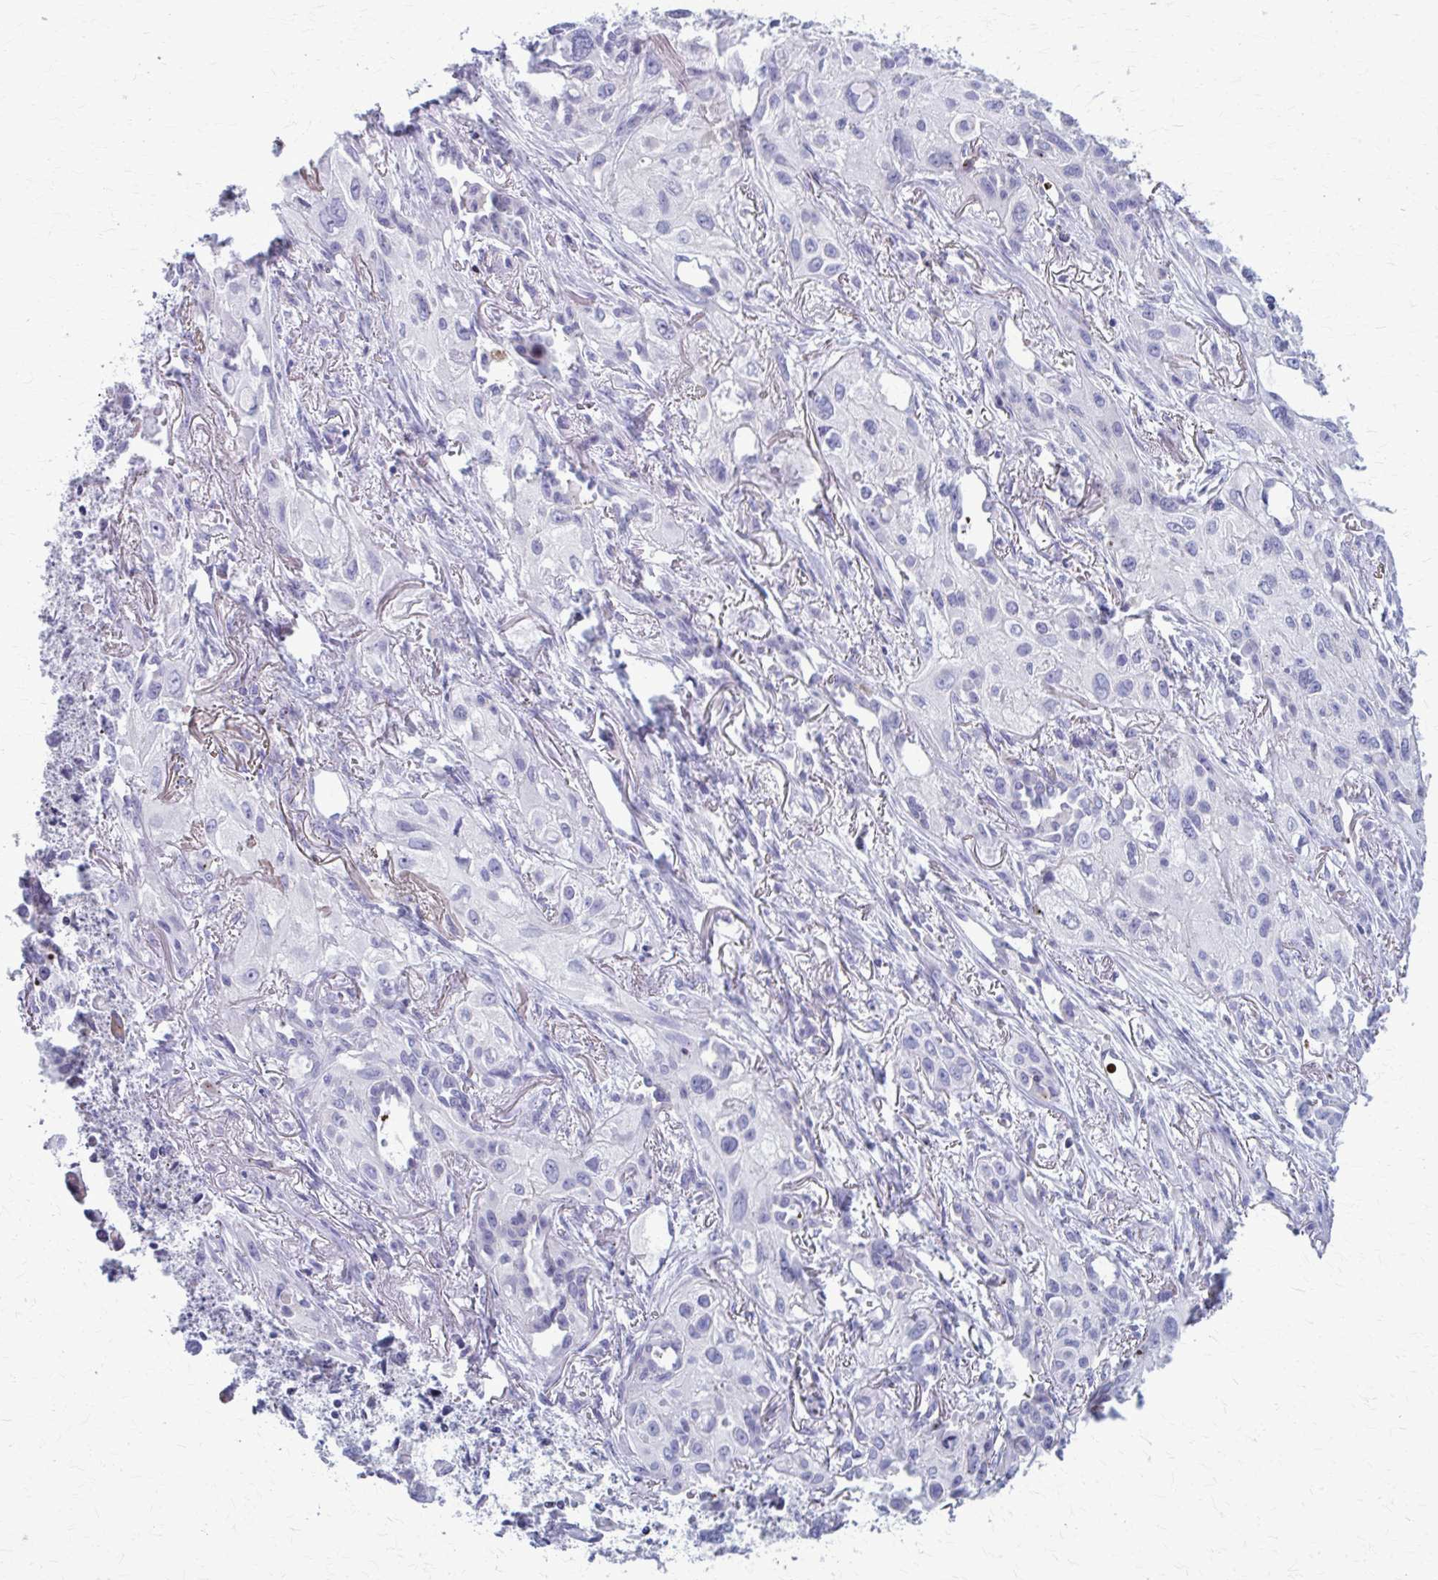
{"staining": {"intensity": "negative", "quantity": "none", "location": "none"}, "tissue": "lung cancer", "cell_type": "Tumor cells", "image_type": "cancer", "snomed": [{"axis": "morphology", "description": "Squamous cell carcinoma, NOS"}, {"axis": "topography", "description": "Lung"}], "caption": "This is an immunohistochemistry micrograph of human lung cancer (squamous cell carcinoma). There is no positivity in tumor cells.", "gene": "PEDS1", "patient": {"sex": "male", "age": 71}}